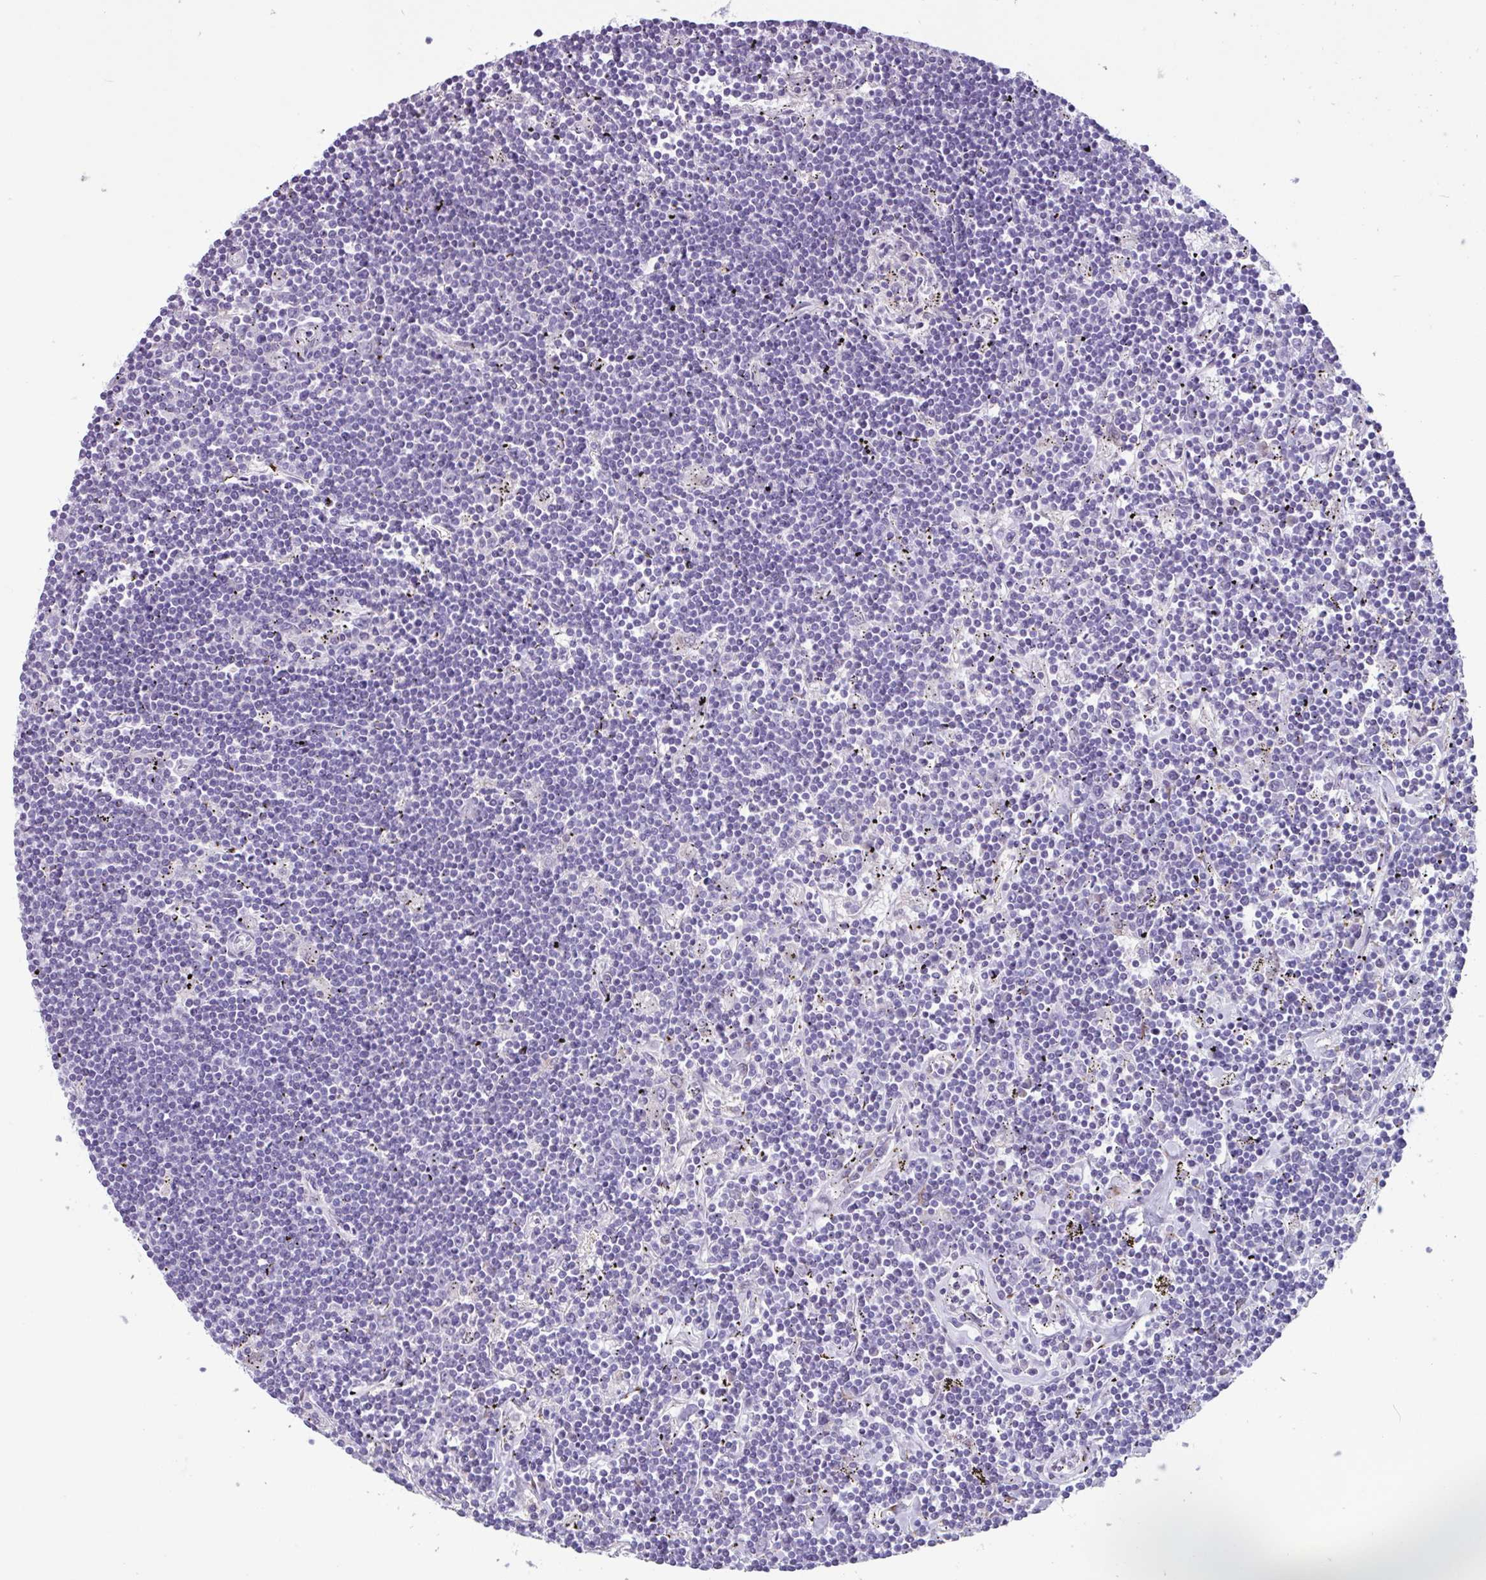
{"staining": {"intensity": "negative", "quantity": "none", "location": "none"}, "tissue": "lymphoma", "cell_type": "Tumor cells", "image_type": "cancer", "snomed": [{"axis": "morphology", "description": "Malignant lymphoma, non-Hodgkin's type, Low grade"}, {"axis": "topography", "description": "Spleen"}], "caption": "A micrograph of lymphoma stained for a protein reveals no brown staining in tumor cells.", "gene": "ADGRE1", "patient": {"sex": "male", "age": 76}}